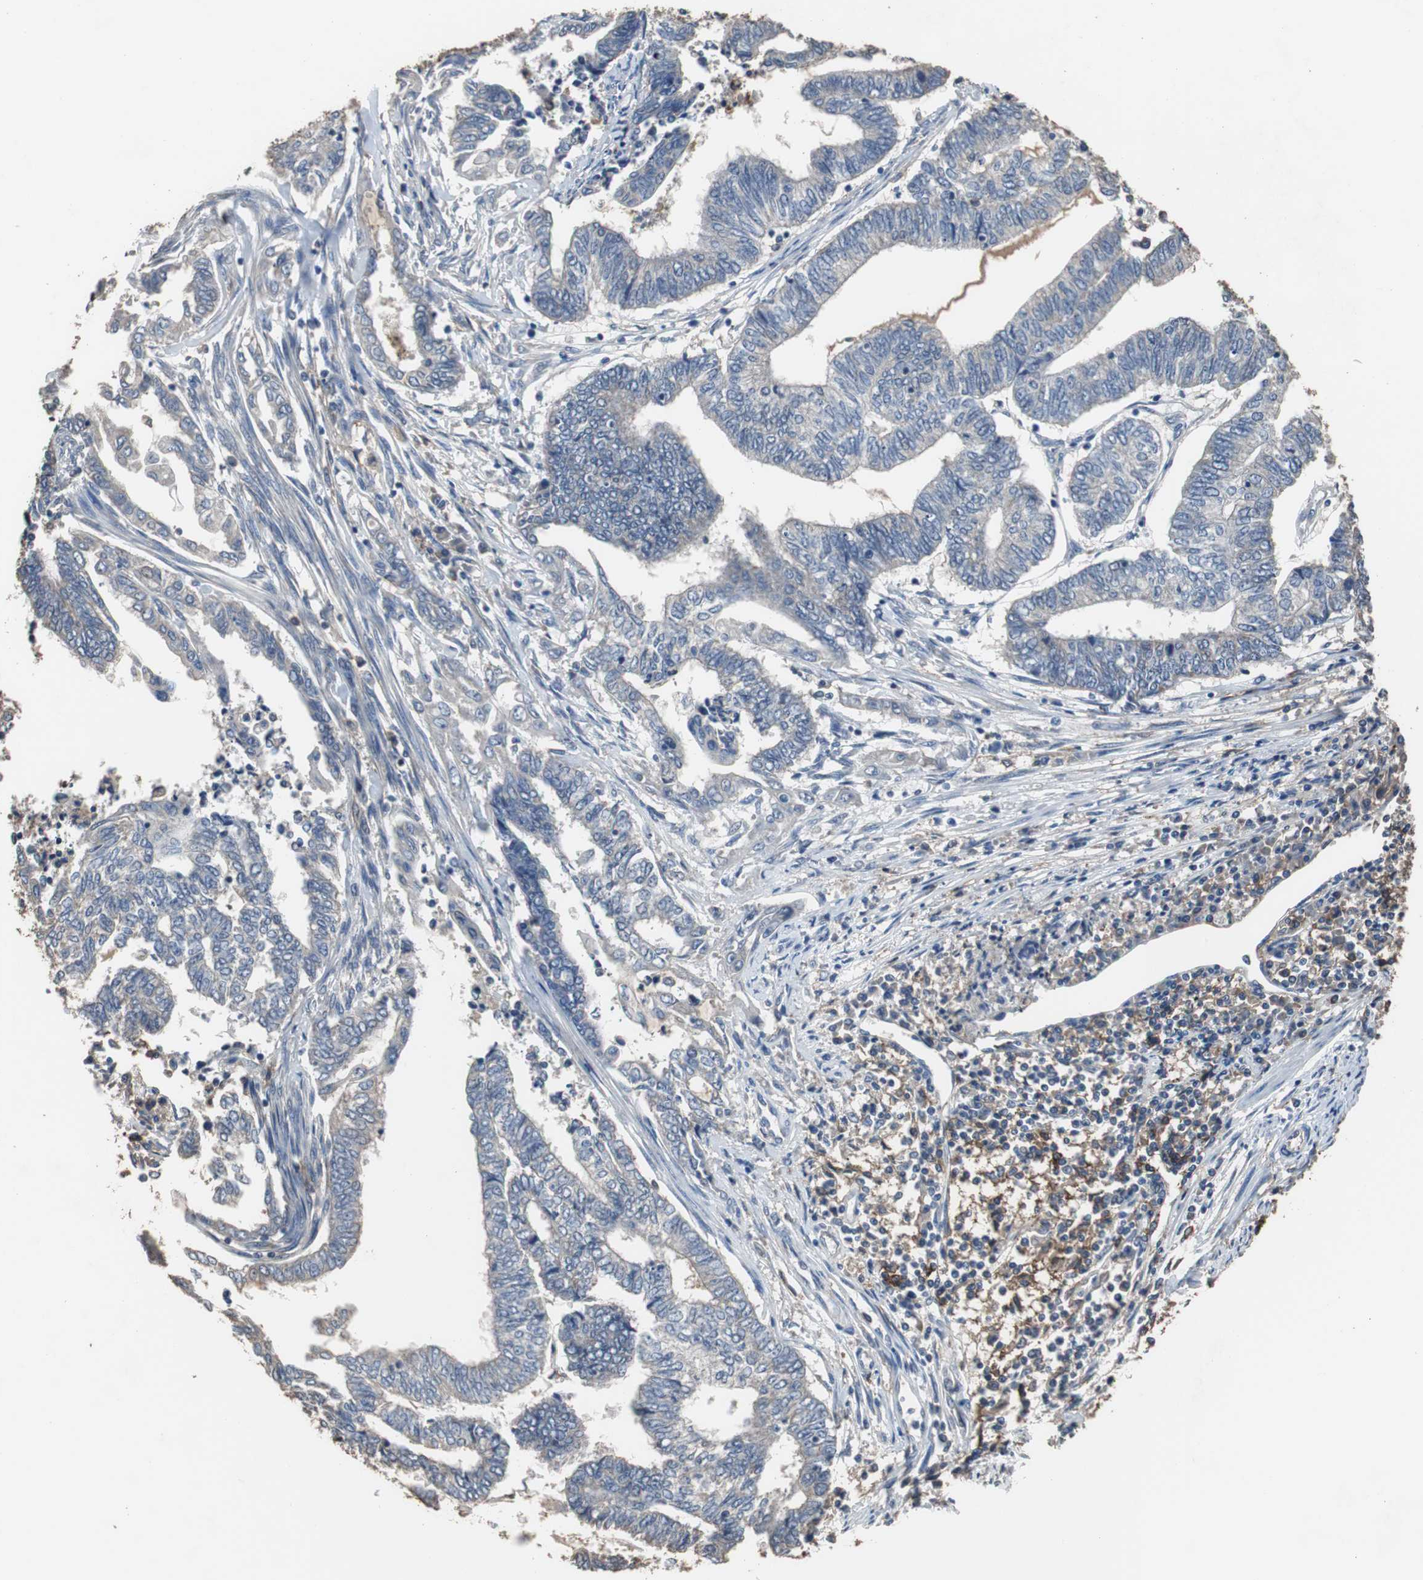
{"staining": {"intensity": "negative", "quantity": "none", "location": "none"}, "tissue": "endometrial cancer", "cell_type": "Tumor cells", "image_type": "cancer", "snomed": [{"axis": "morphology", "description": "Adenocarcinoma, NOS"}, {"axis": "topography", "description": "Uterus"}, {"axis": "topography", "description": "Endometrium"}], "caption": "DAB immunohistochemical staining of human endometrial adenocarcinoma exhibits no significant expression in tumor cells.", "gene": "SCIMP", "patient": {"sex": "female", "age": 70}}